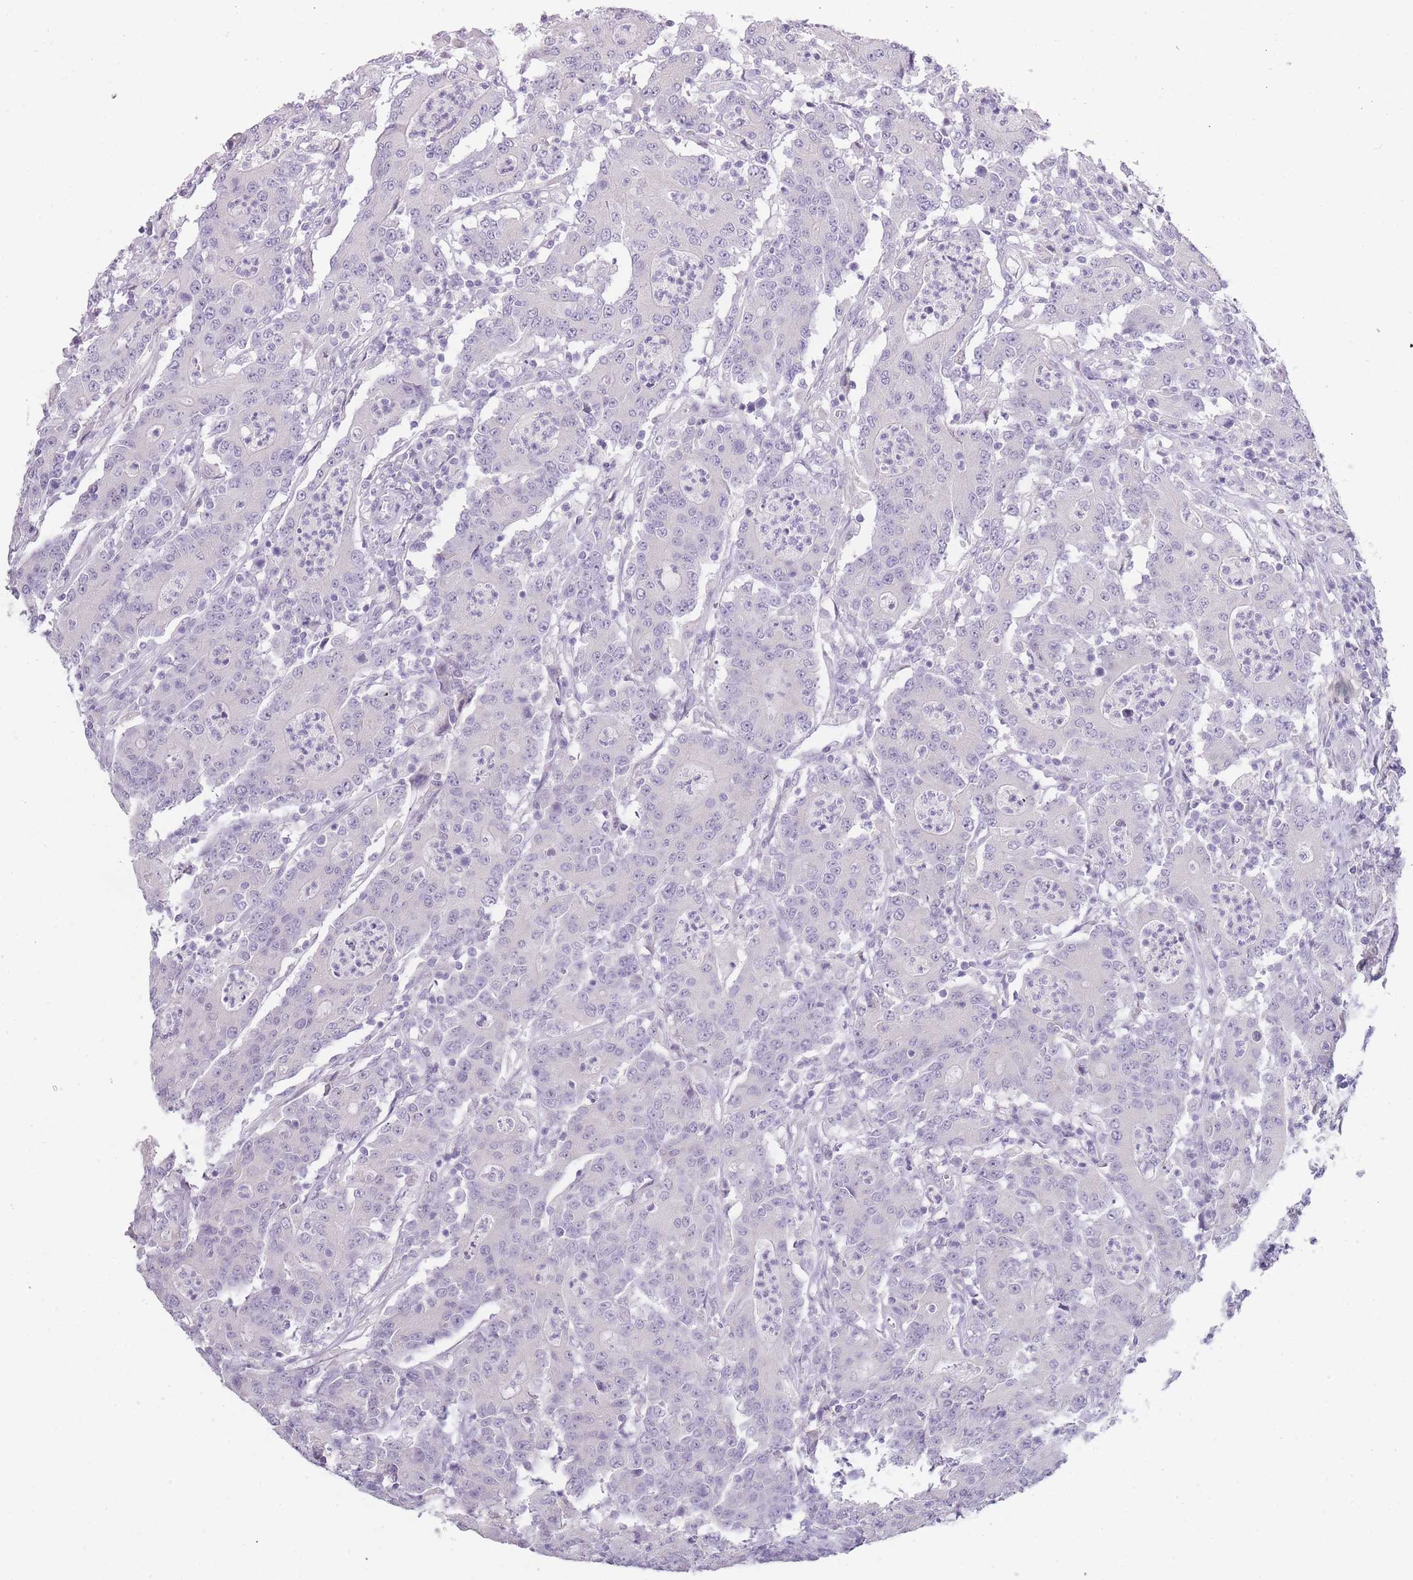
{"staining": {"intensity": "negative", "quantity": "none", "location": "none"}, "tissue": "colorectal cancer", "cell_type": "Tumor cells", "image_type": "cancer", "snomed": [{"axis": "morphology", "description": "Adenocarcinoma, NOS"}, {"axis": "topography", "description": "Colon"}], "caption": "IHC image of adenocarcinoma (colorectal) stained for a protein (brown), which reveals no expression in tumor cells. Brightfield microscopy of immunohistochemistry stained with DAB (3,3'-diaminobenzidine) (brown) and hematoxylin (blue), captured at high magnification.", "gene": "INS", "patient": {"sex": "male", "age": 83}}